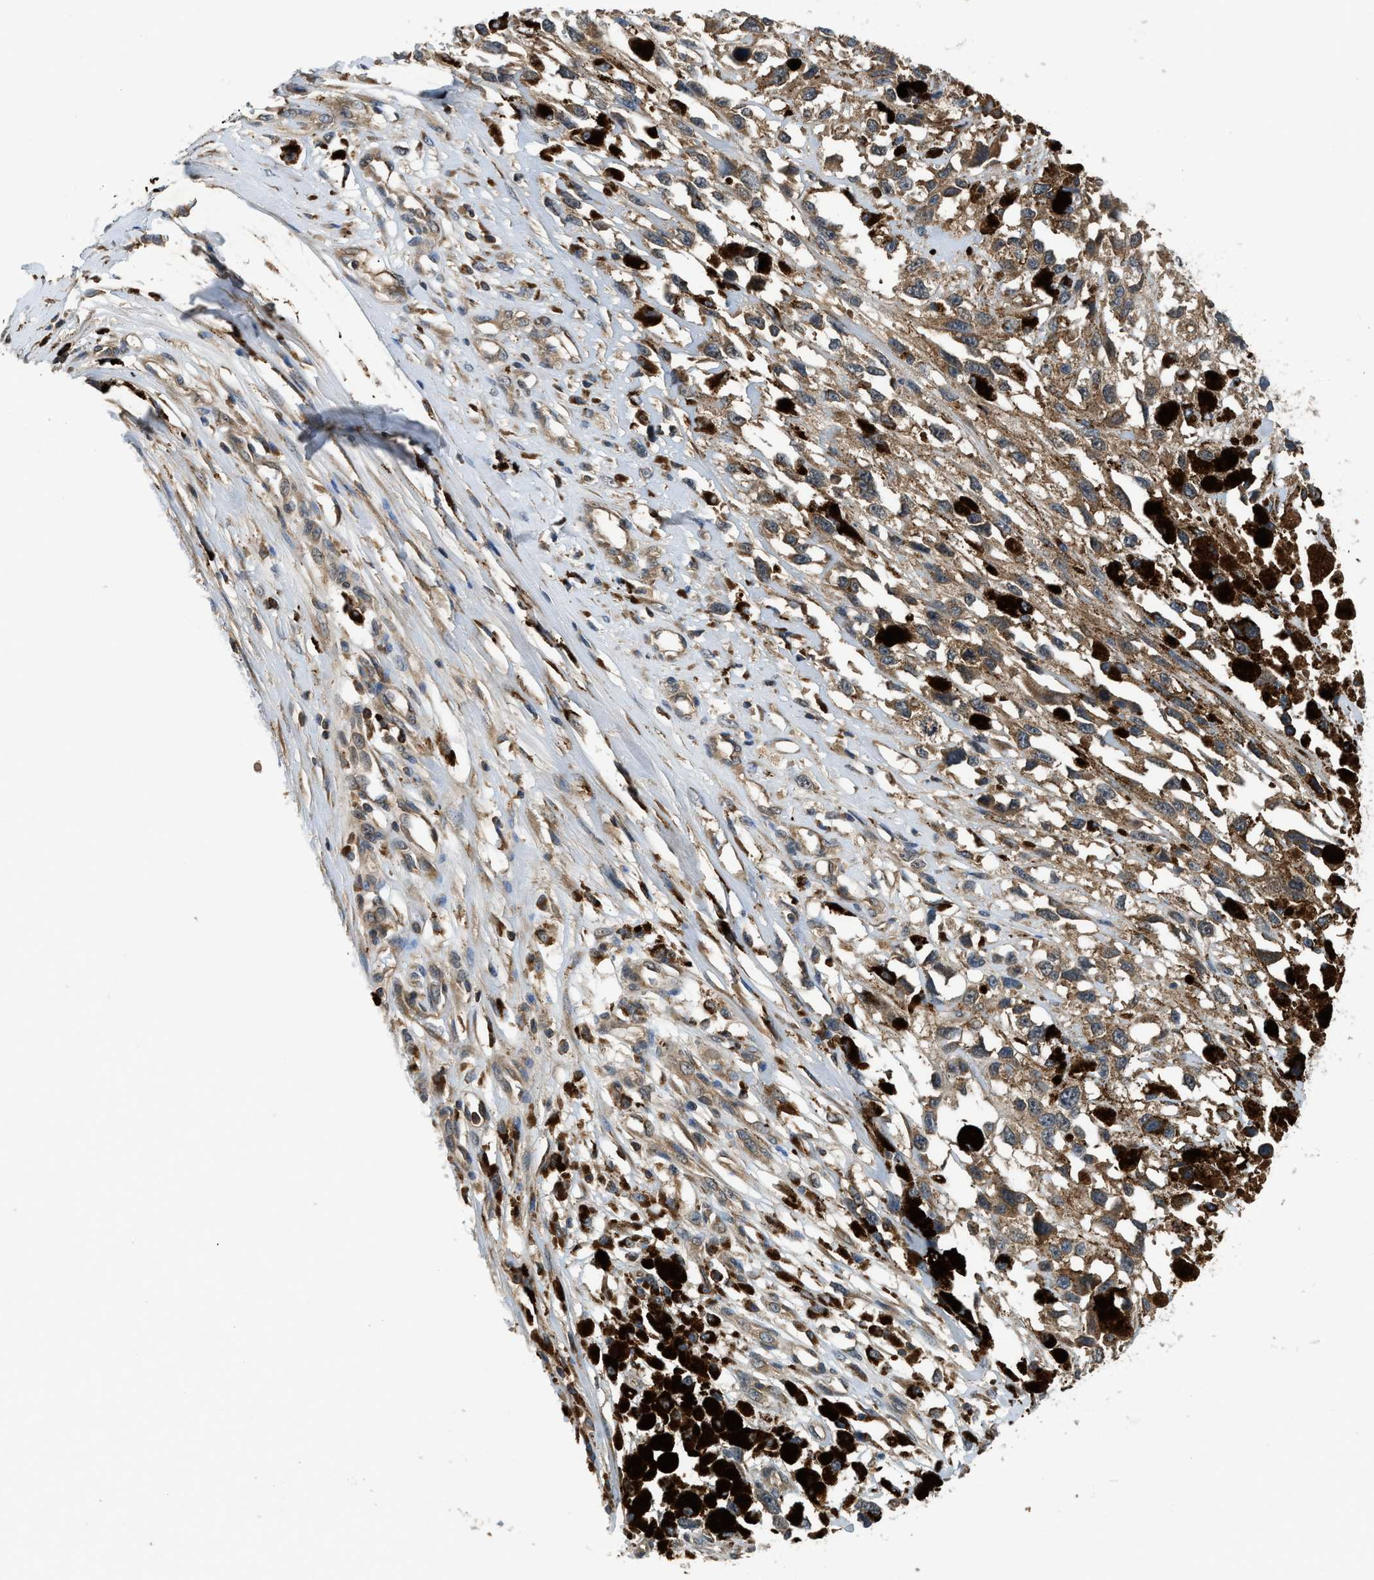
{"staining": {"intensity": "moderate", "quantity": ">75%", "location": "cytoplasmic/membranous"}, "tissue": "melanoma", "cell_type": "Tumor cells", "image_type": "cancer", "snomed": [{"axis": "morphology", "description": "Malignant melanoma, Metastatic site"}, {"axis": "topography", "description": "Lymph node"}], "caption": "Melanoma stained for a protein (brown) demonstrates moderate cytoplasmic/membranous positive positivity in approximately >75% of tumor cells.", "gene": "PAFAH2", "patient": {"sex": "male", "age": 59}}